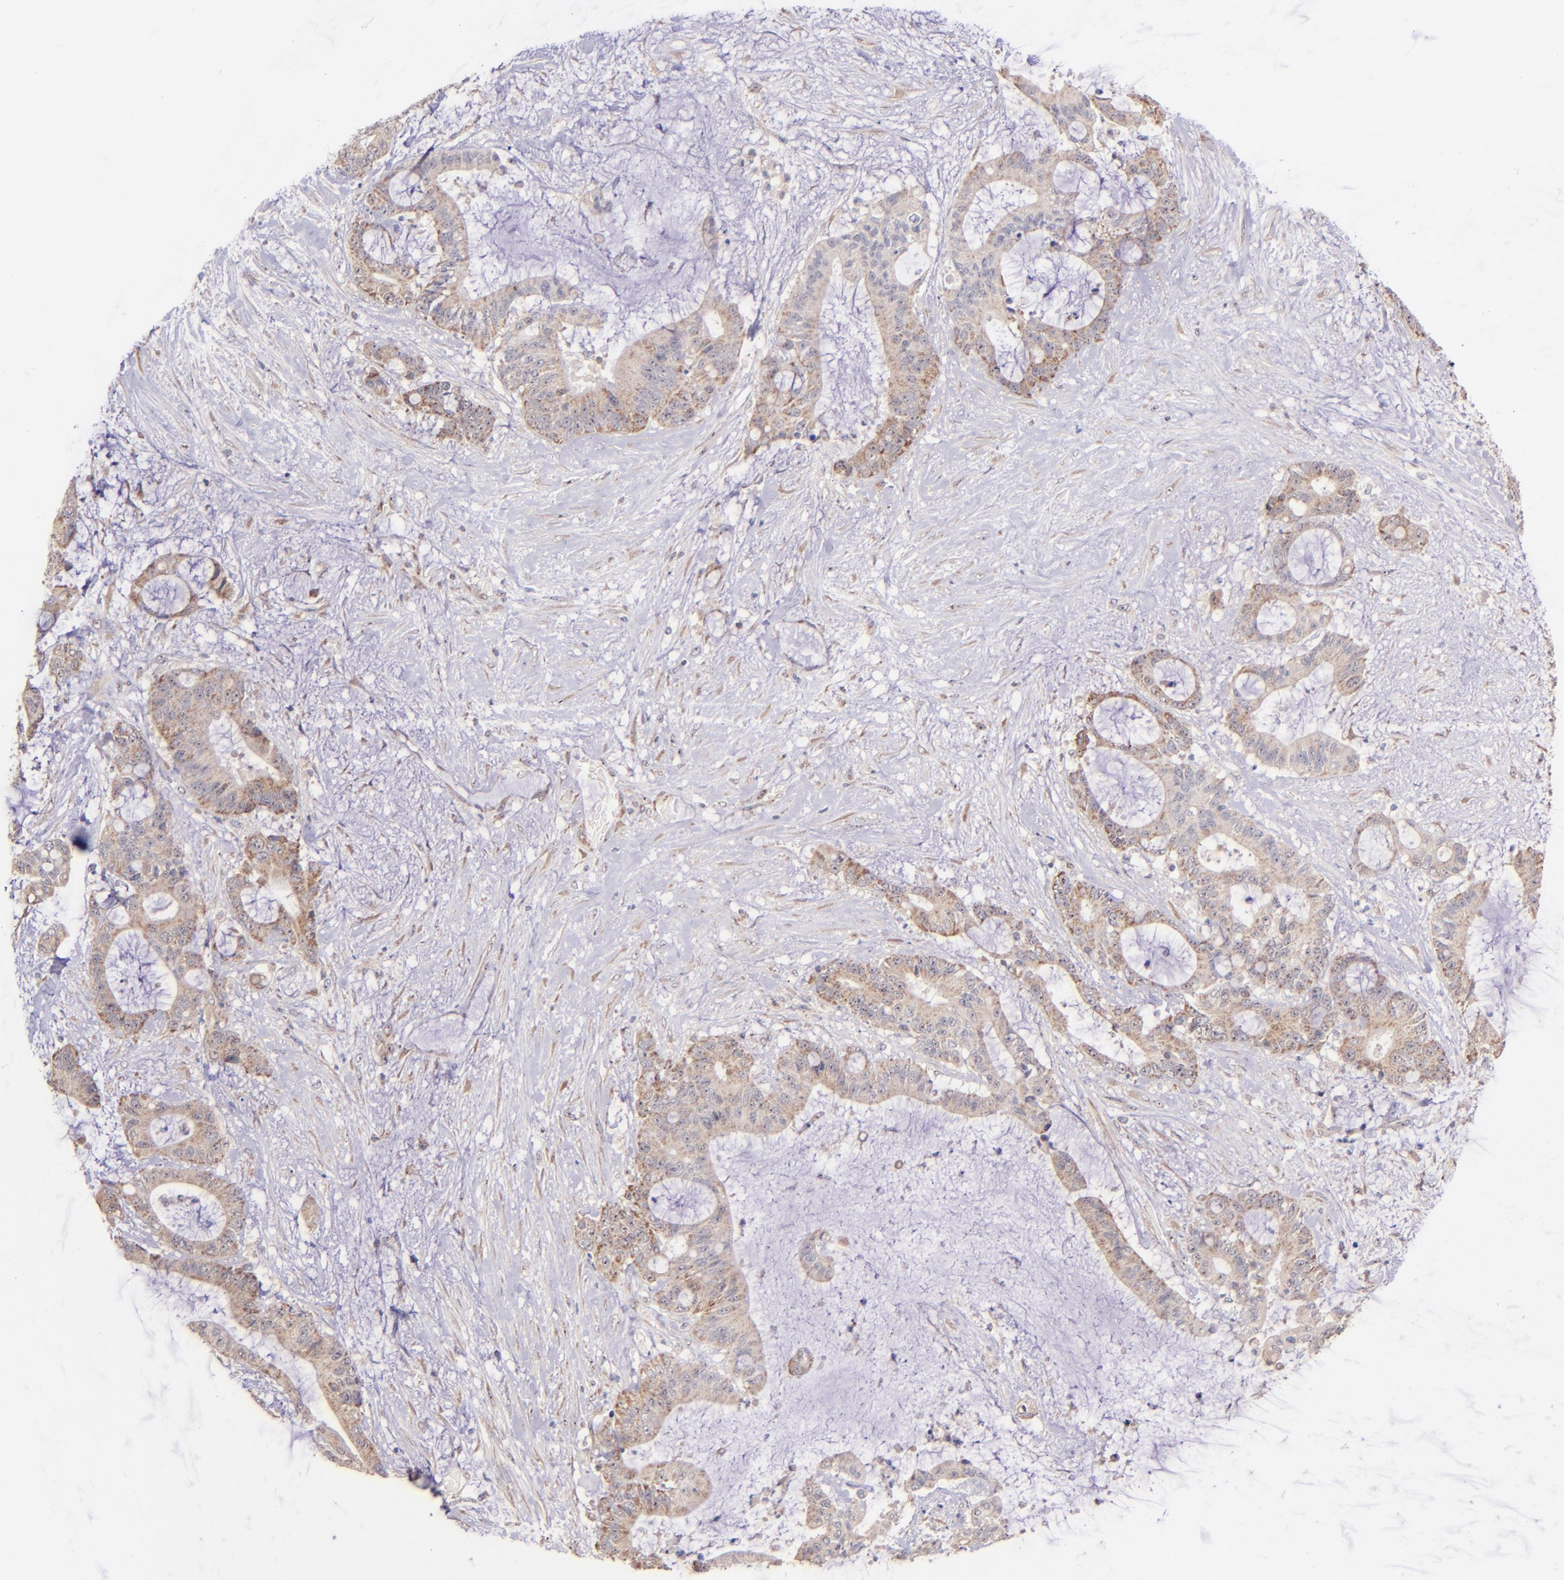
{"staining": {"intensity": "moderate", "quantity": "25%-75%", "location": "cytoplasmic/membranous"}, "tissue": "liver cancer", "cell_type": "Tumor cells", "image_type": "cancer", "snomed": [{"axis": "morphology", "description": "Cholangiocarcinoma"}, {"axis": "topography", "description": "Liver"}], "caption": "A medium amount of moderate cytoplasmic/membranous positivity is seen in approximately 25%-75% of tumor cells in liver cancer tissue.", "gene": "SHC1", "patient": {"sex": "female", "age": 73}}